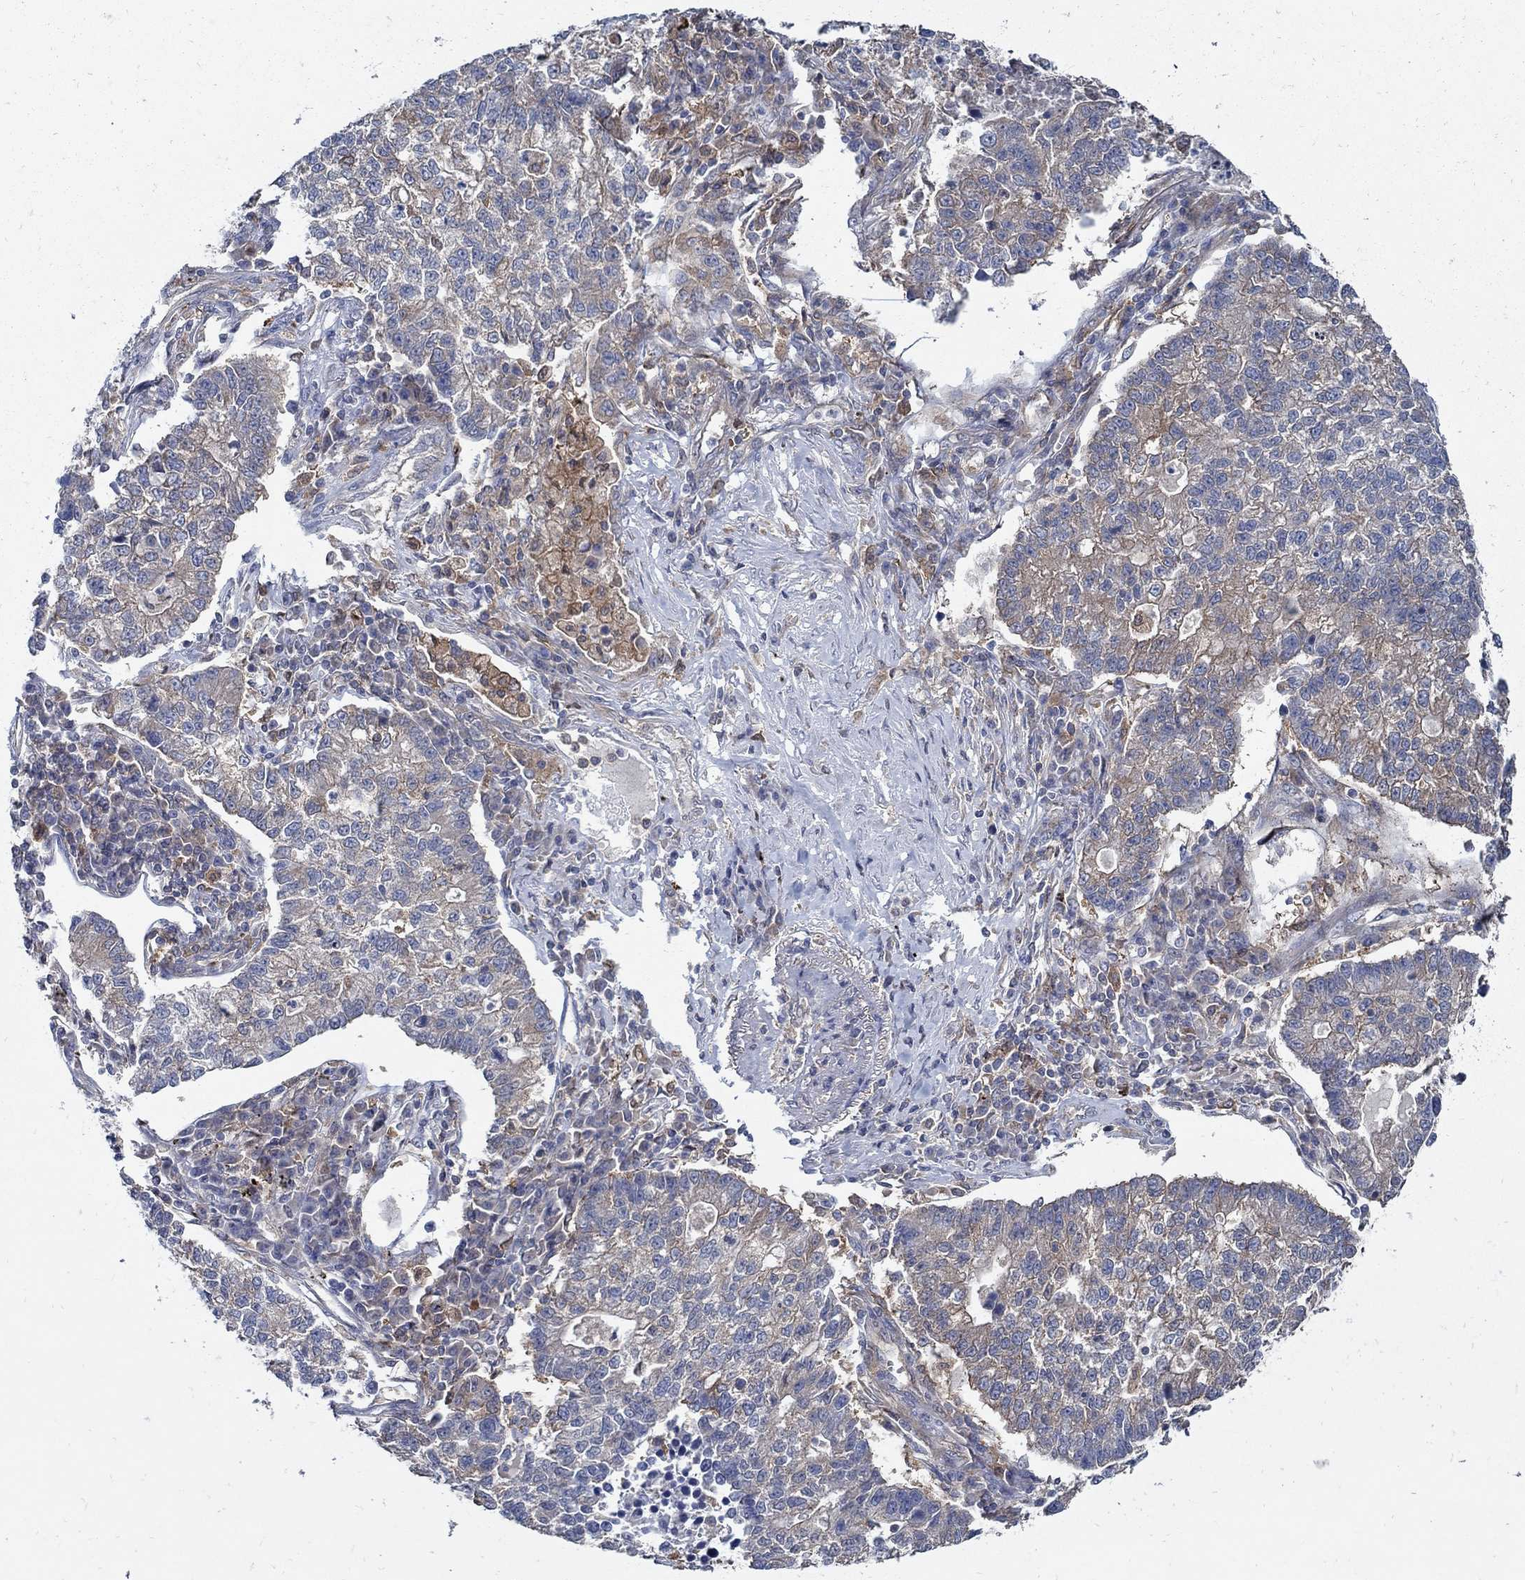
{"staining": {"intensity": "weak", "quantity": "<25%", "location": "cytoplasmic/membranous"}, "tissue": "lung cancer", "cell_type": "Tumor cells", "image_type": "cancer", "snomed": [{"axis": "morphology", "description": "Adenocarcinoma, NOS"}, {"axis": "topography", "description": "Lung"}], "caption": "Immunohistochemical staining of human adenocarcinoma (lung) displays no significant positivity in tumor cells.", "gene": "MTHFR", "patient": {"sex": "male", "age": 57}}